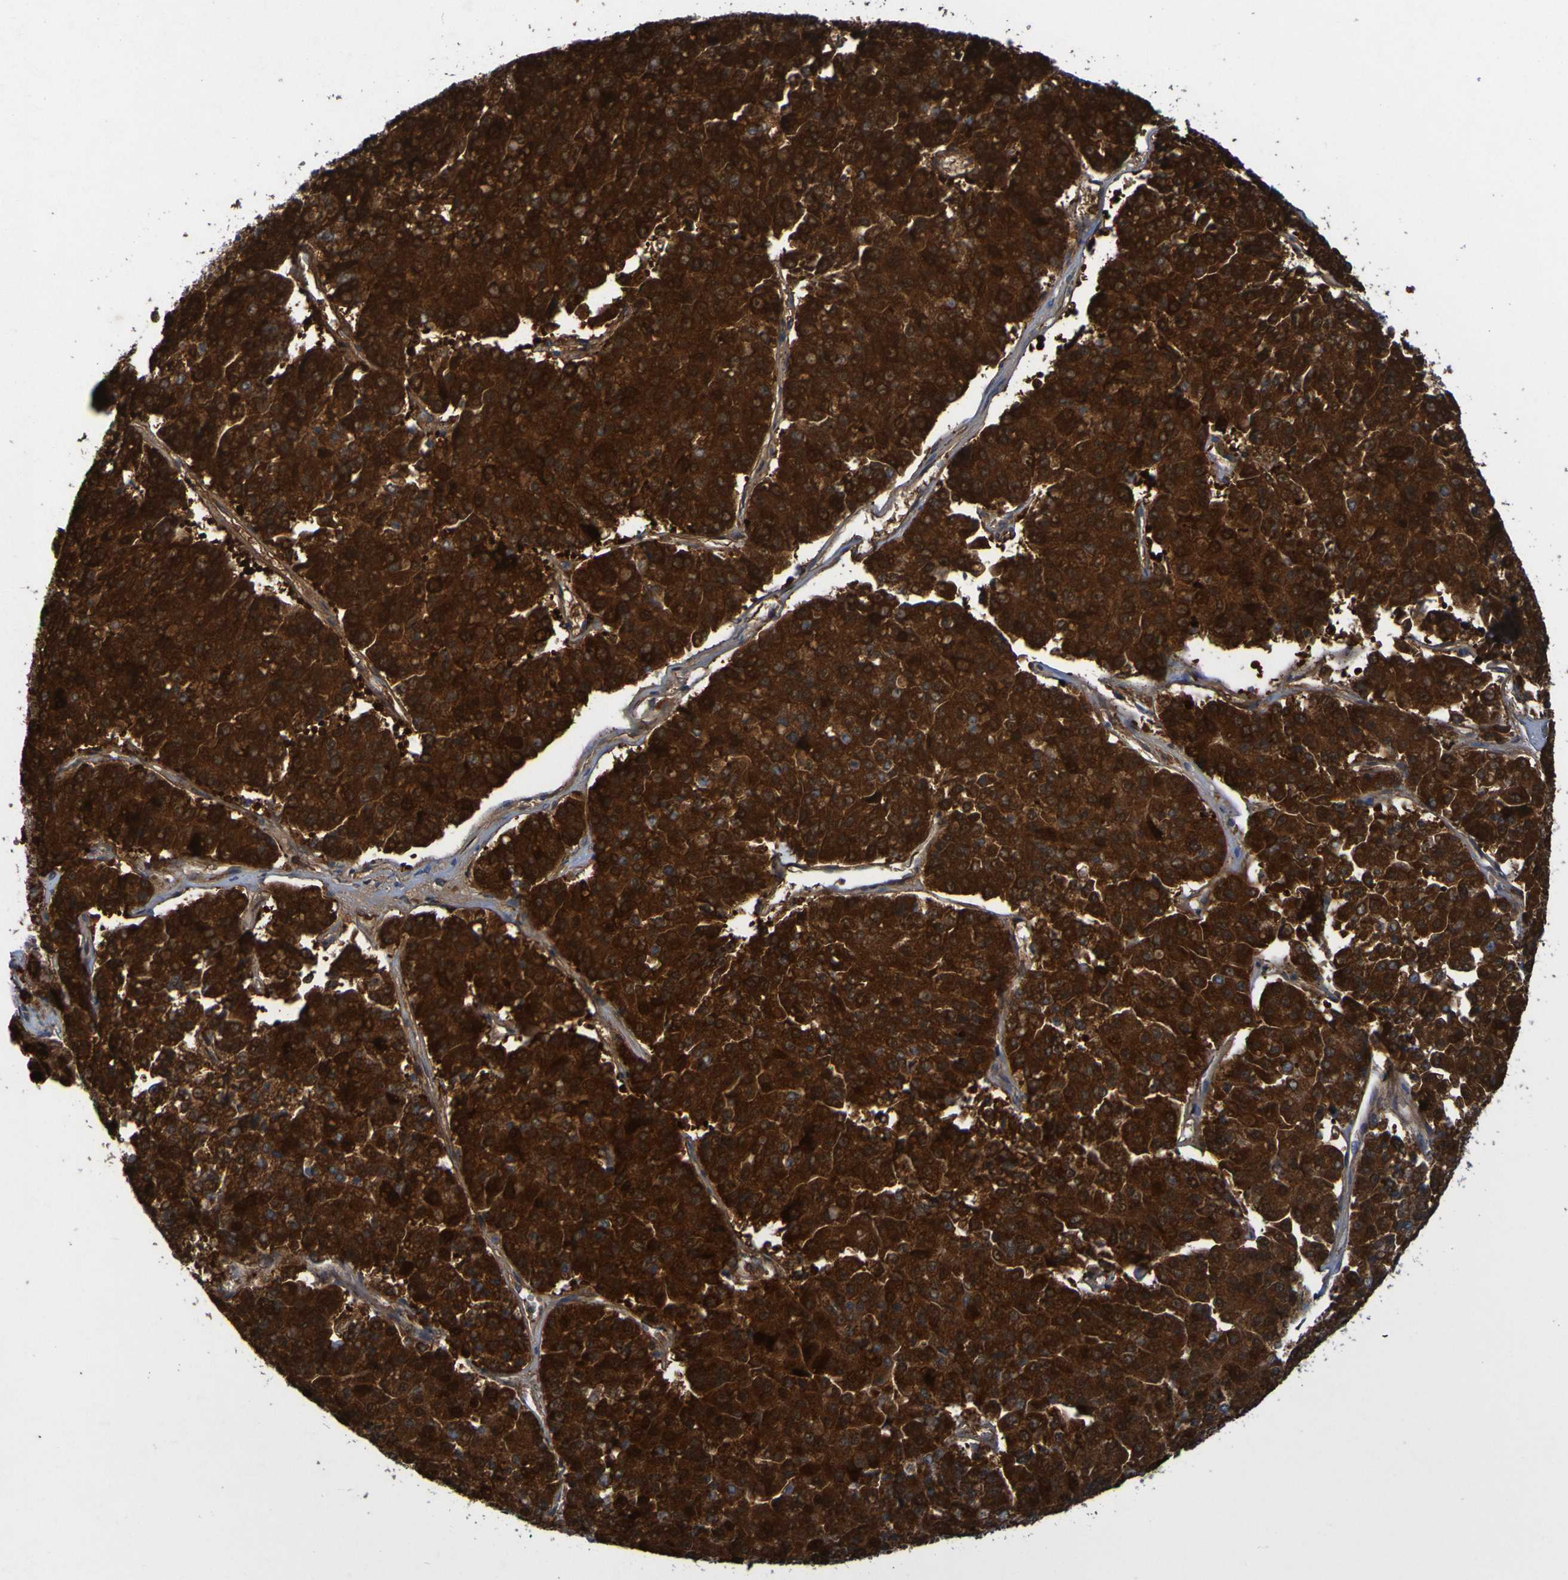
{"staining": {"intensity": "strong", "quantity": ">75%", "location": "cytoplasmic/membranous"}, "tissue": "pancreatic cancer", "cell_type": "Tumor cells", "image_type": "cancer", "snomed": [{"axis": "morphology", "description": "Adenocarcinoma, NOS"}, {"axis": "topography", "description": "Pancreas"}], "caption": "Protein expression analysis of pancreatic cancer shows strong cytoplasmic/membranous expression in approximately >75% of tumor cells.", "gene": "CCDC51", "patient": {"sex": "male", "age": 50}}